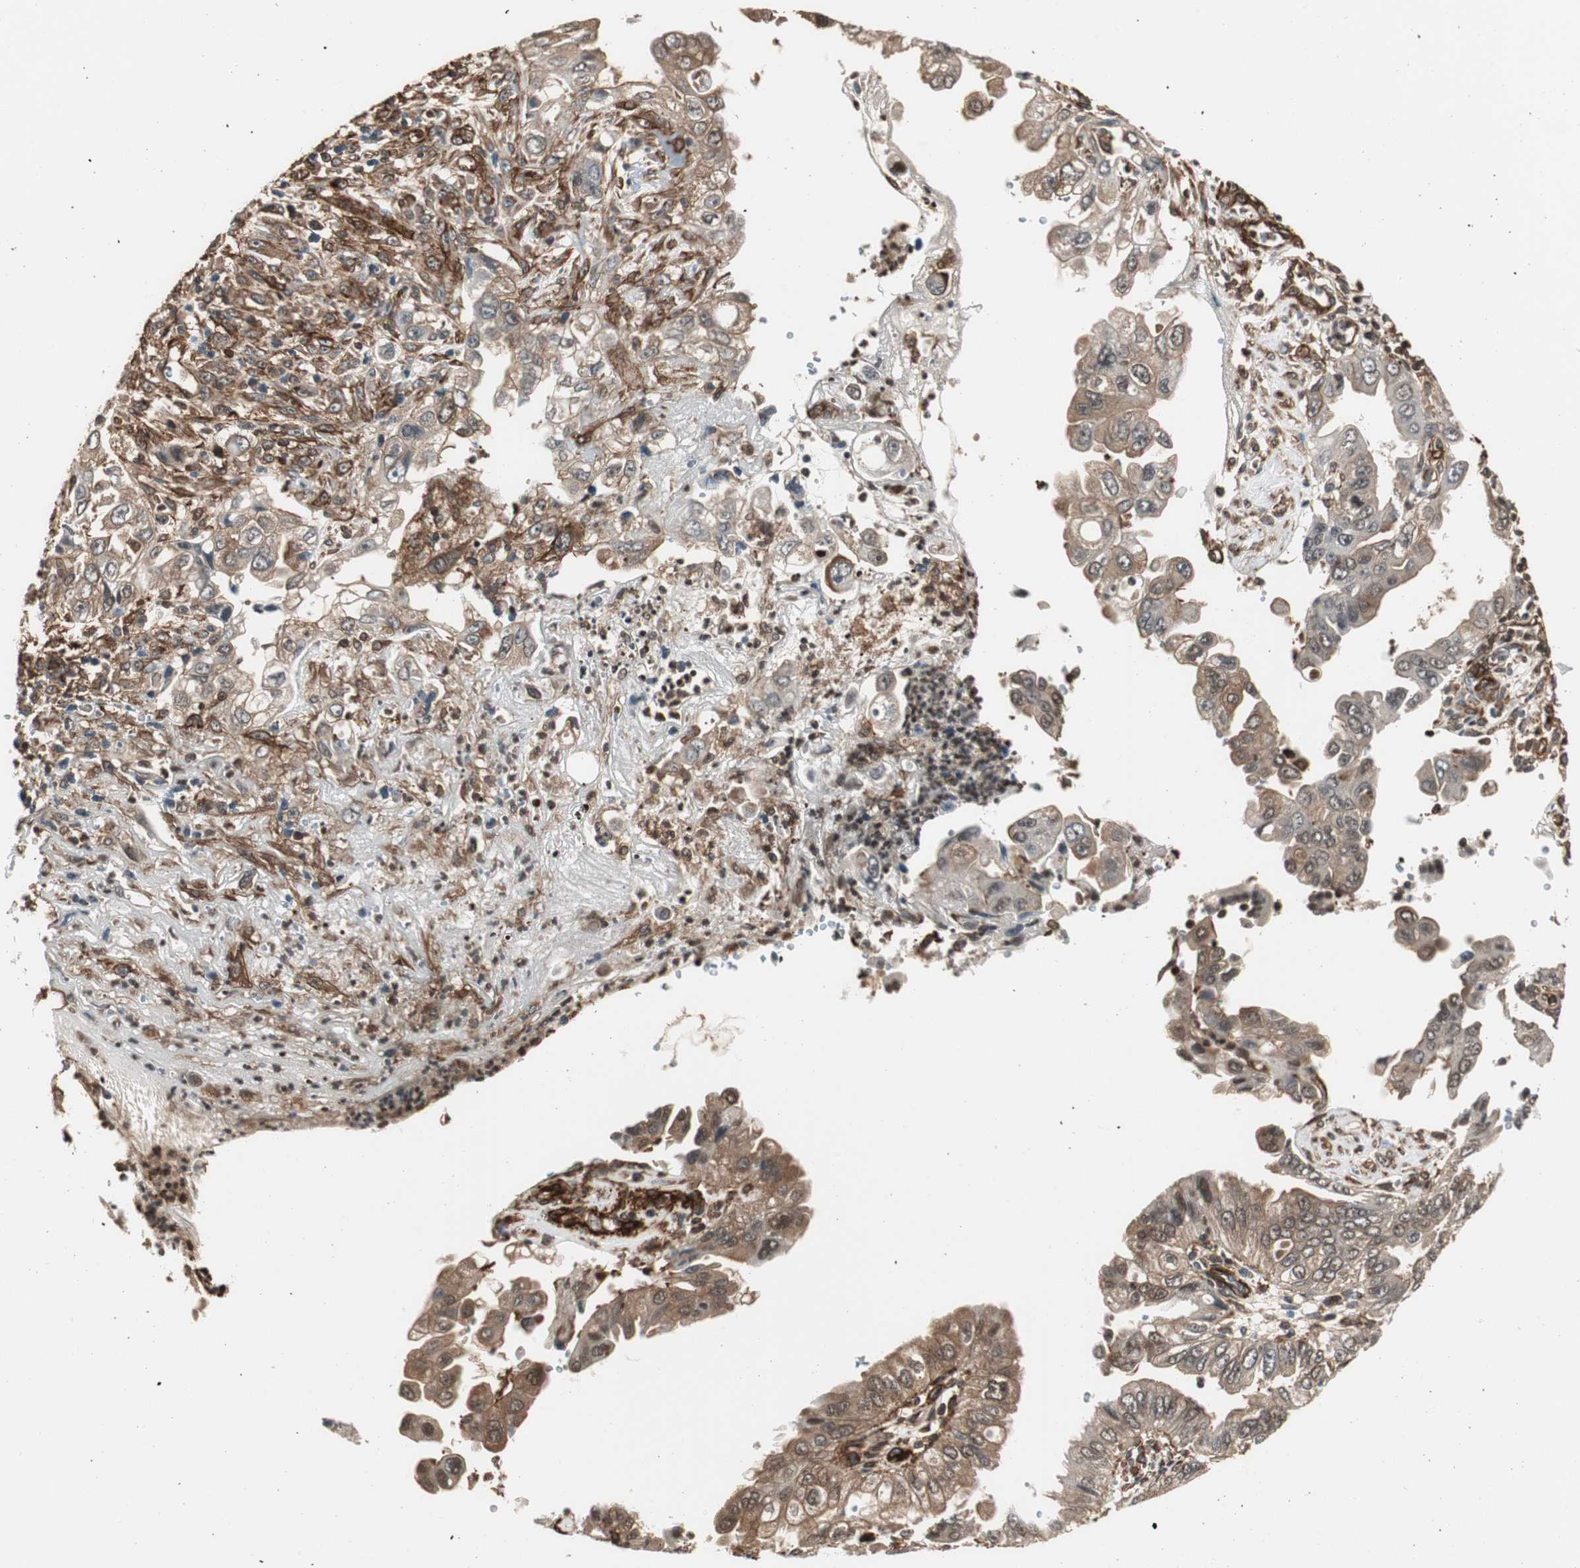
{"staining": {"intensity": "moderate", "quantity": ">75%", "location": "cytoplasmic/membranous"}, "tissue": "pancreatic cancer", "cell_type": "Tumor cells", "image_type": "cancer", "snomed": [{"axis": "morphology", "description": "Normal tissue, NOS"}, {"axis": "topography", "description": "Lymph node"}], "caption": "DAB (3,3'-diaminobenzidine) immunohistochemical staining of human pancreatic cancer shows moderate cytoplasmic/membranous protein staining in approximately >75% of tumor cells.", "gene": "PTPN11", "patient": {"sex": "male", "age": 50}}